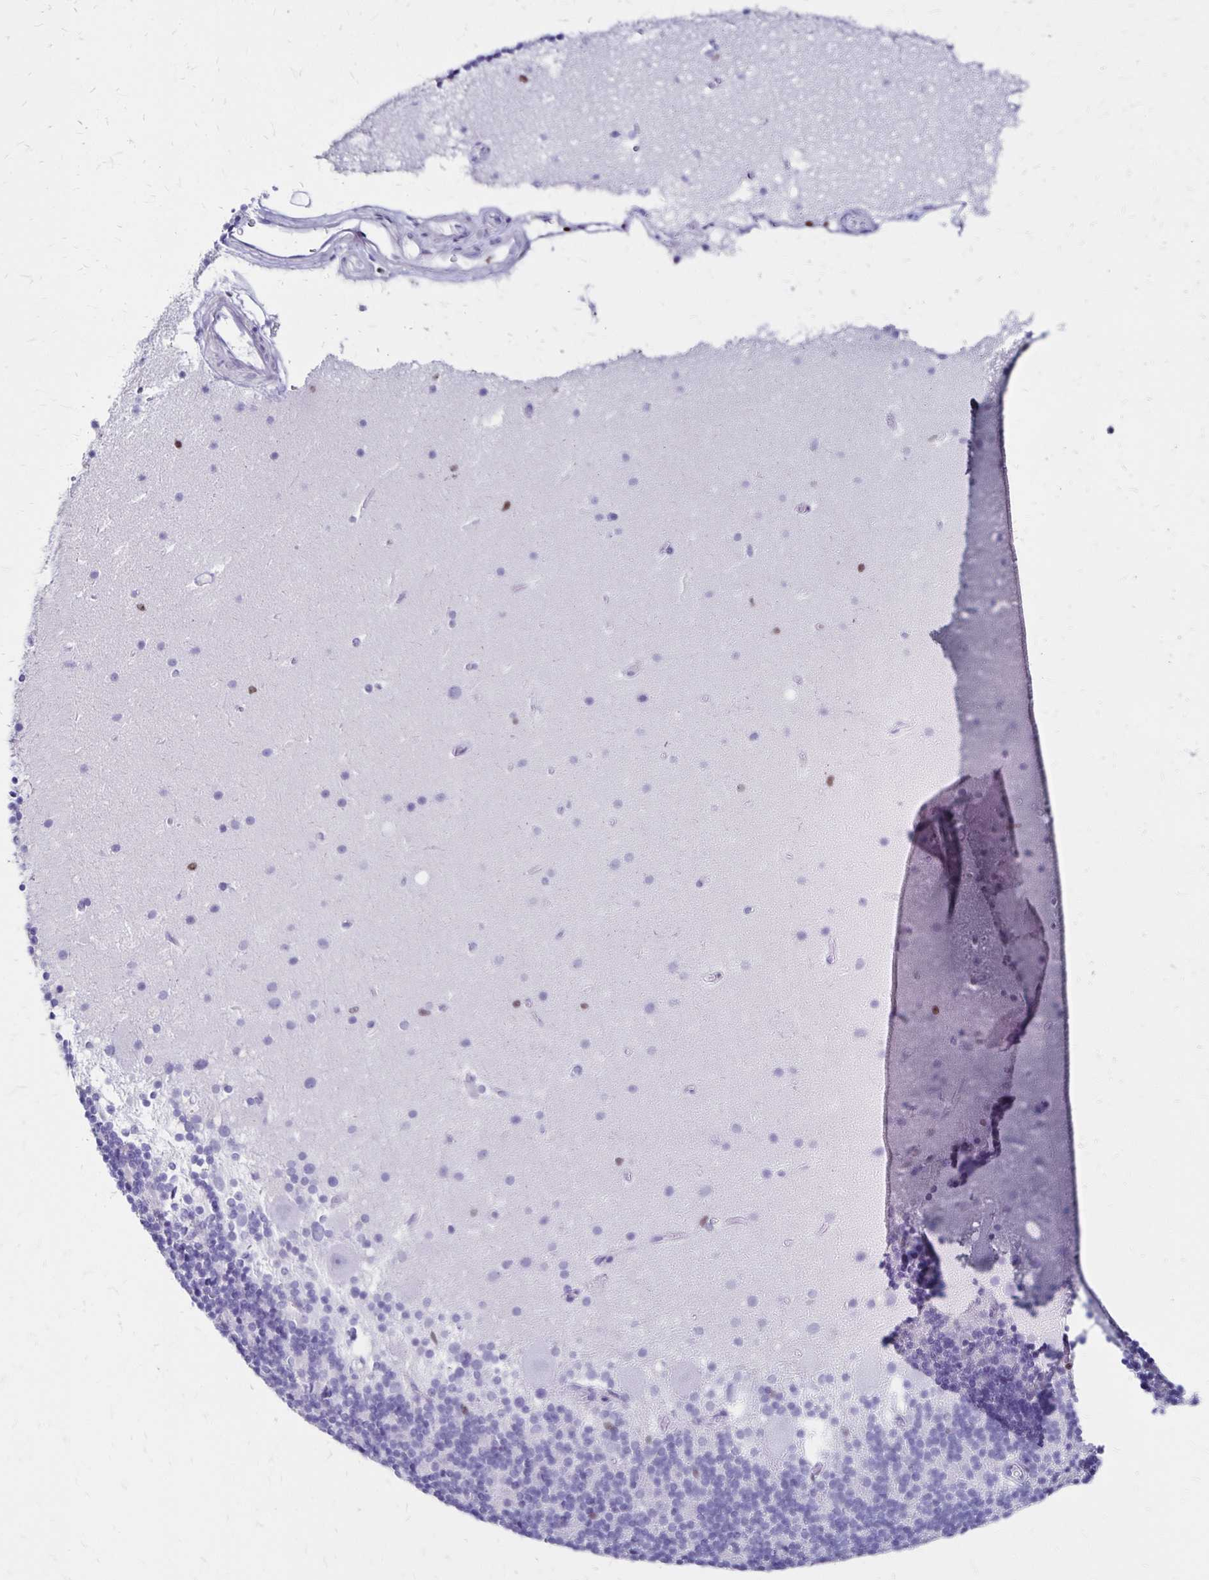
{"staining": {"intensity": "negative", "quantity": "none", "location": "none"}, "tissue": "cerebellum", "cell_type": "Cells in granular layer", "image_type": "normal", "snomed": [{"axis": "morphology", "description": "Normal tissue, NOS"}, {"axis": "topography", "description": "Cerebellum"}], "caption": "A high-resolution micrograph shows immunohistochemistry (IHC) staining of unremarkable cerebellum, which exhibits no significant positivity in cells in granular layer.", "gene": "IKZF1", "patient": {"sex": "male", "age": 70}}